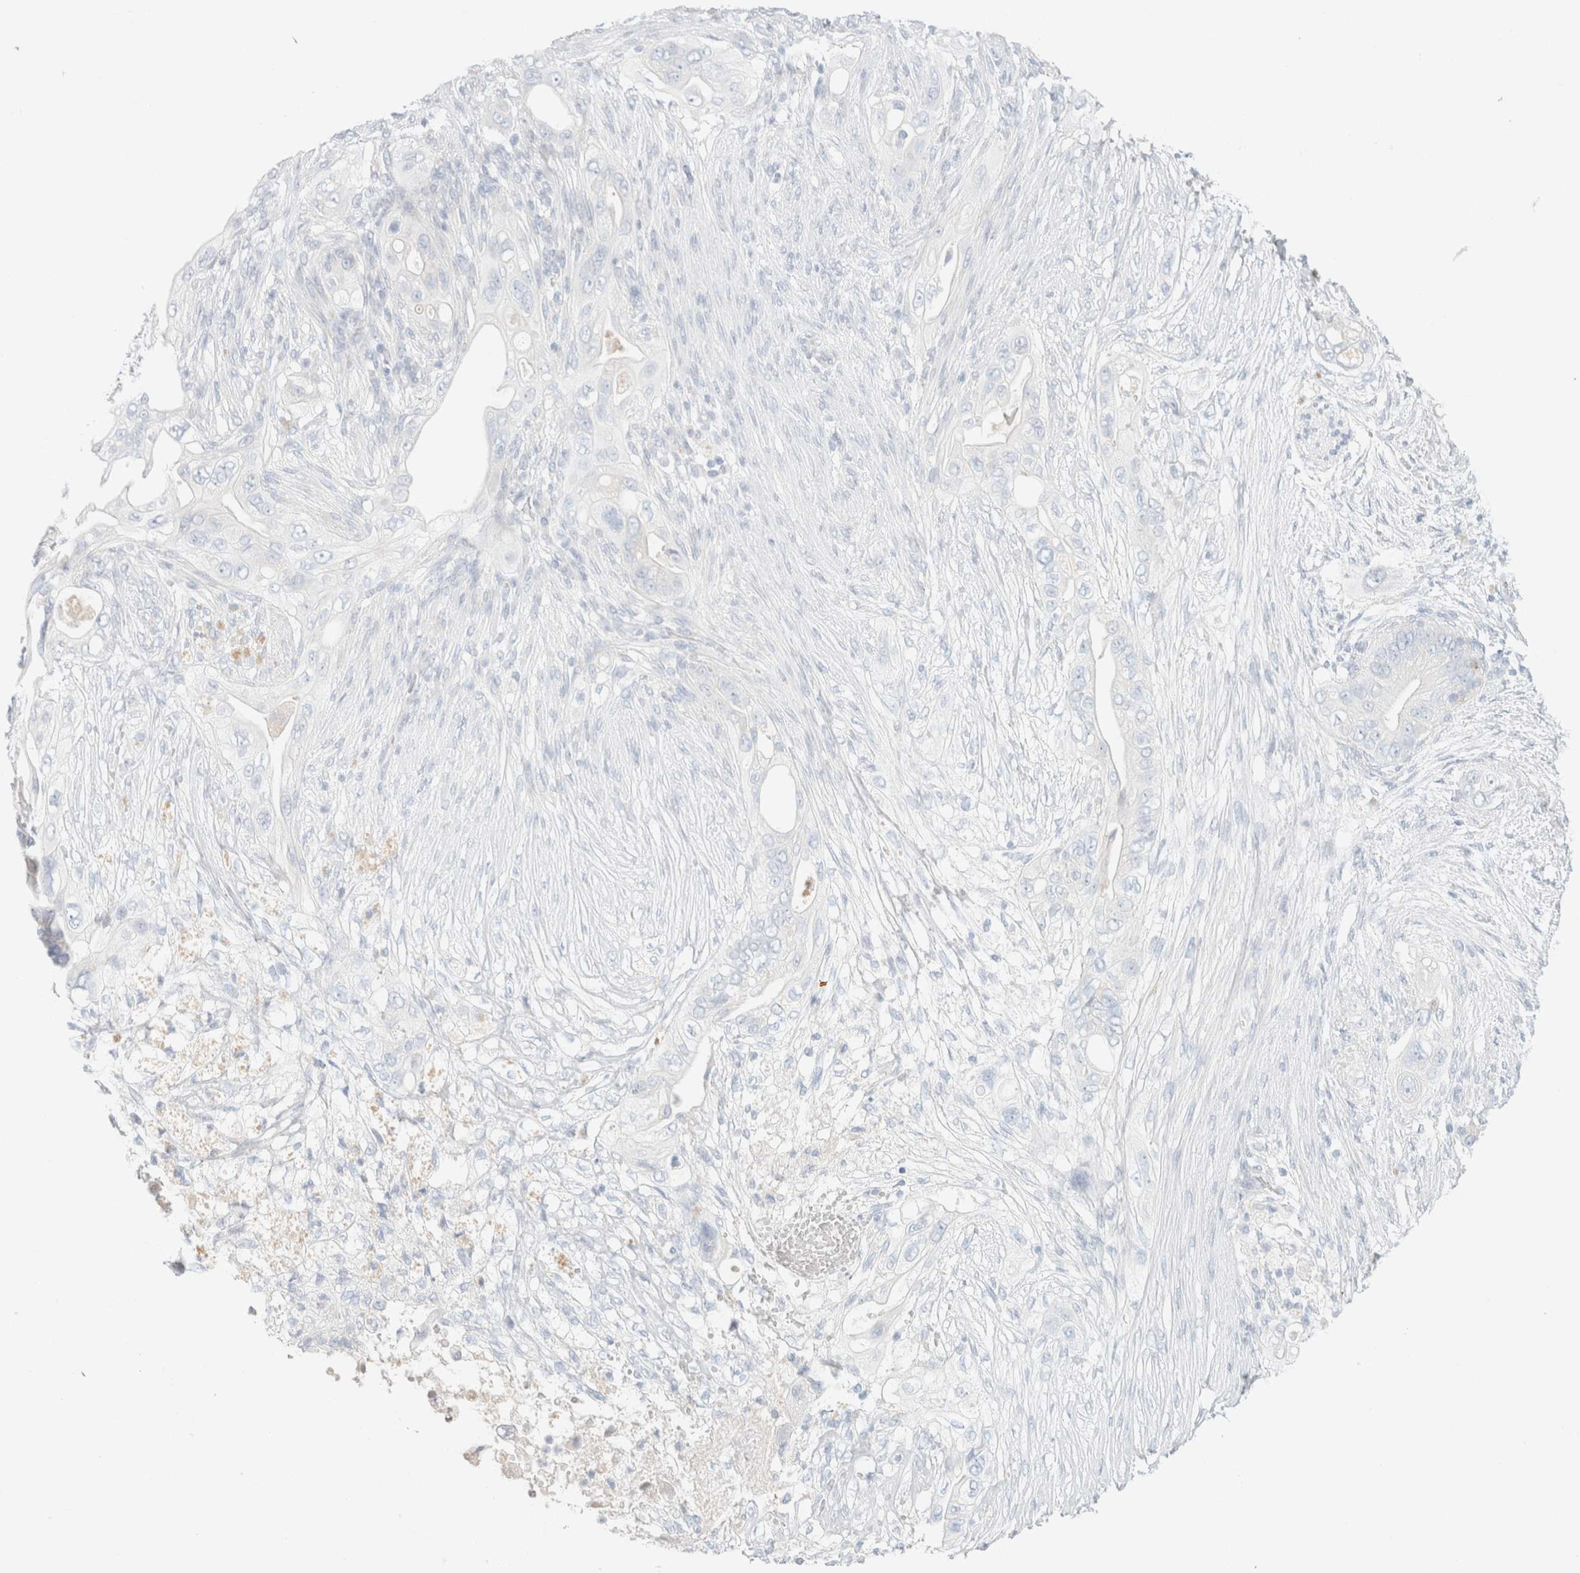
{"staining": {"intensity": "negative", "quantity": "none", "location": "none"}, "tissue": "pancreatic cancer", "cell_type": "Tumor cells", "image_type": "cancer", "snomed": [{"axis": "morphology", "description": "Adenocarcinoma, NOS"}, {"axis": "topography", "description": "Pancreas"}], "caption": "Tumor cells show no significant protein staining in pancreatic adenocarcinoma.", "gene": "CPQ", "patient": {"sex": "male", "age": 53}}